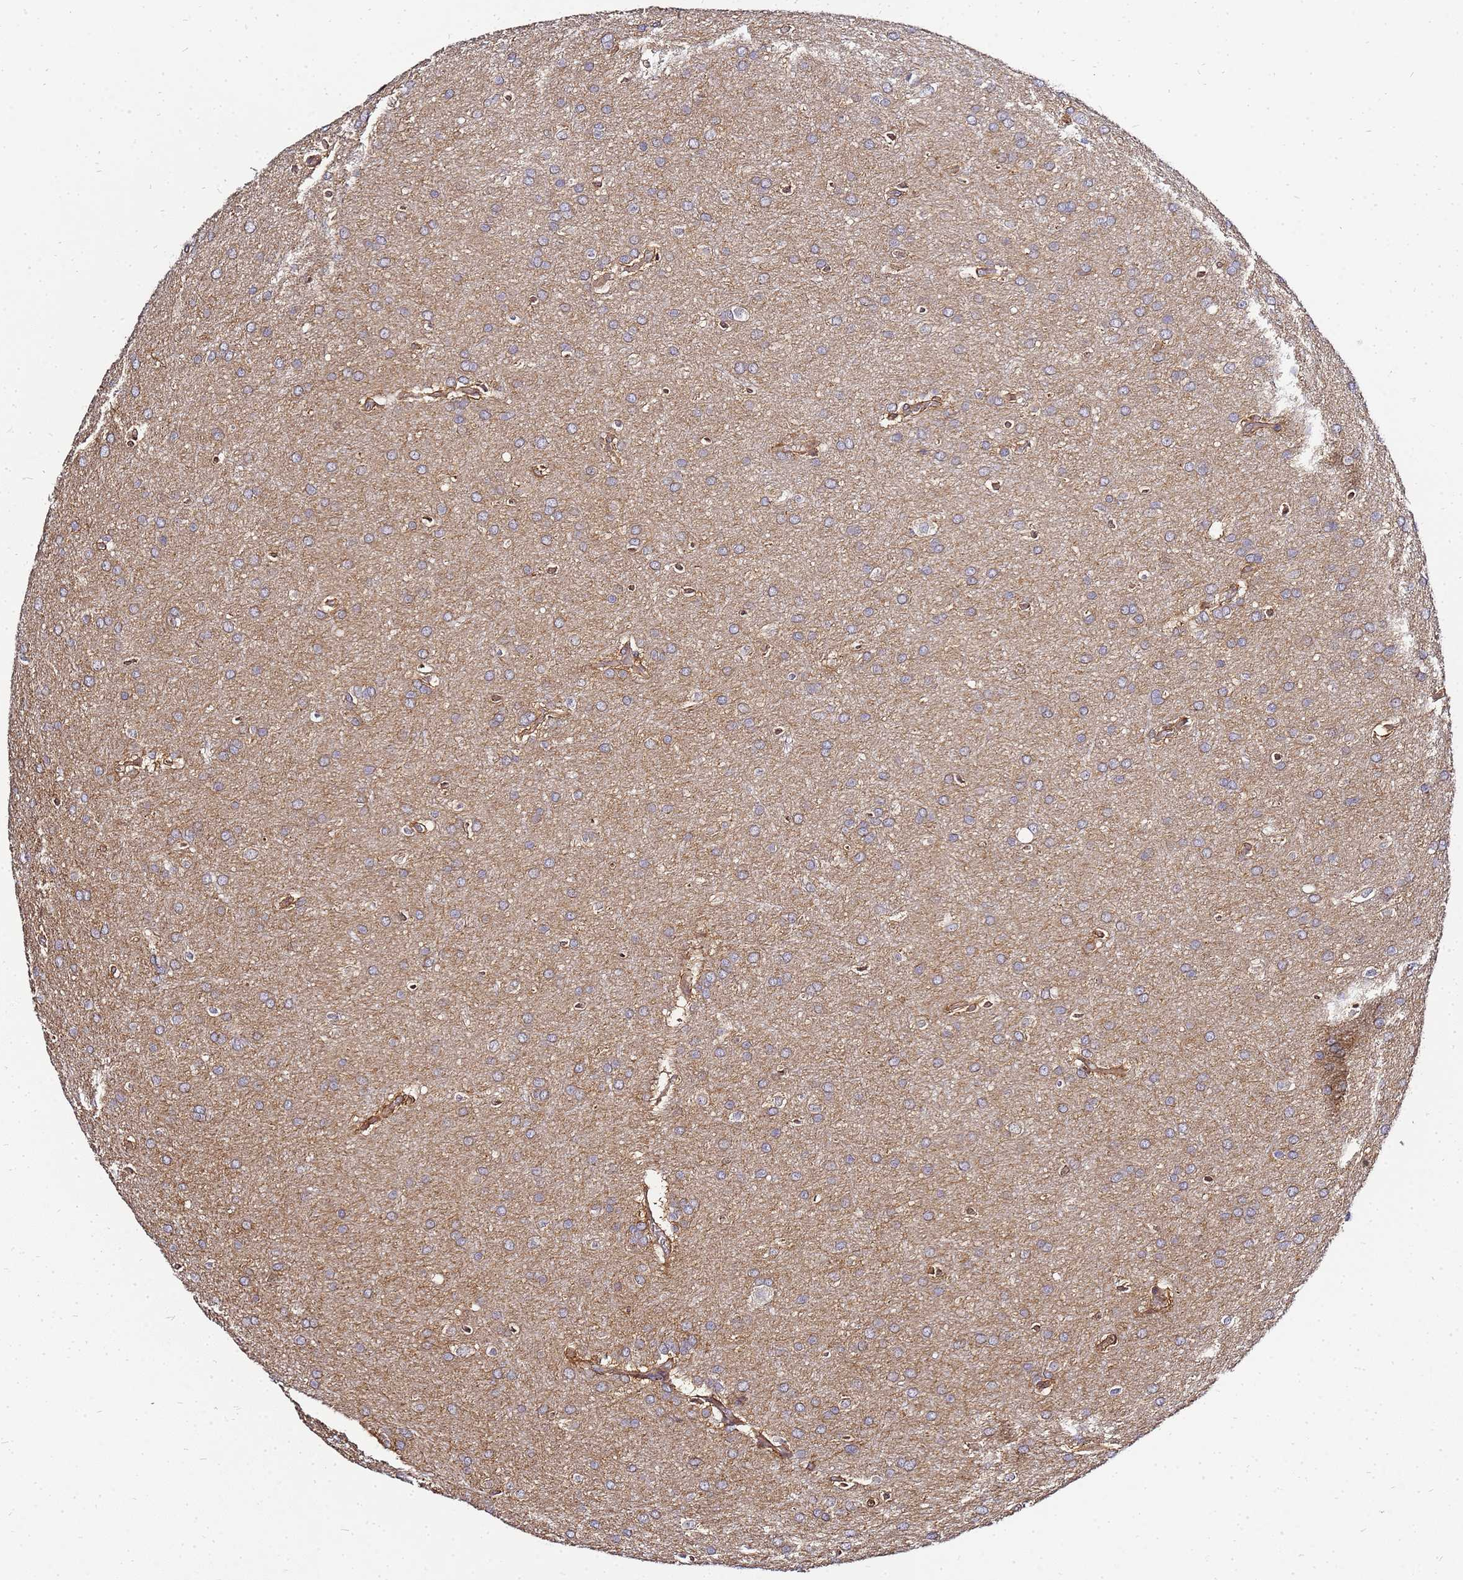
{"staining": {"intensity": "weak", "quantity": ">75%", "location": "cytoplasmic/membranous"}, "tissue": "glioma", "cell_type": "Tumor cells", "image_type": "cancer", "snomed": [{"axis": "morphology", "description": "Glioma, malignant, Low grade"}, {"axis": "topography", "description": "Brain"}], "caption": "Immunohistochemistry of malignant glioma (low-grade) displays low levels of weak cytoplasmic/membranous staining in approximately >75% of tumor cells.", "gene": "ADPGK", "patient": {"sex": "female", "age": 32}}